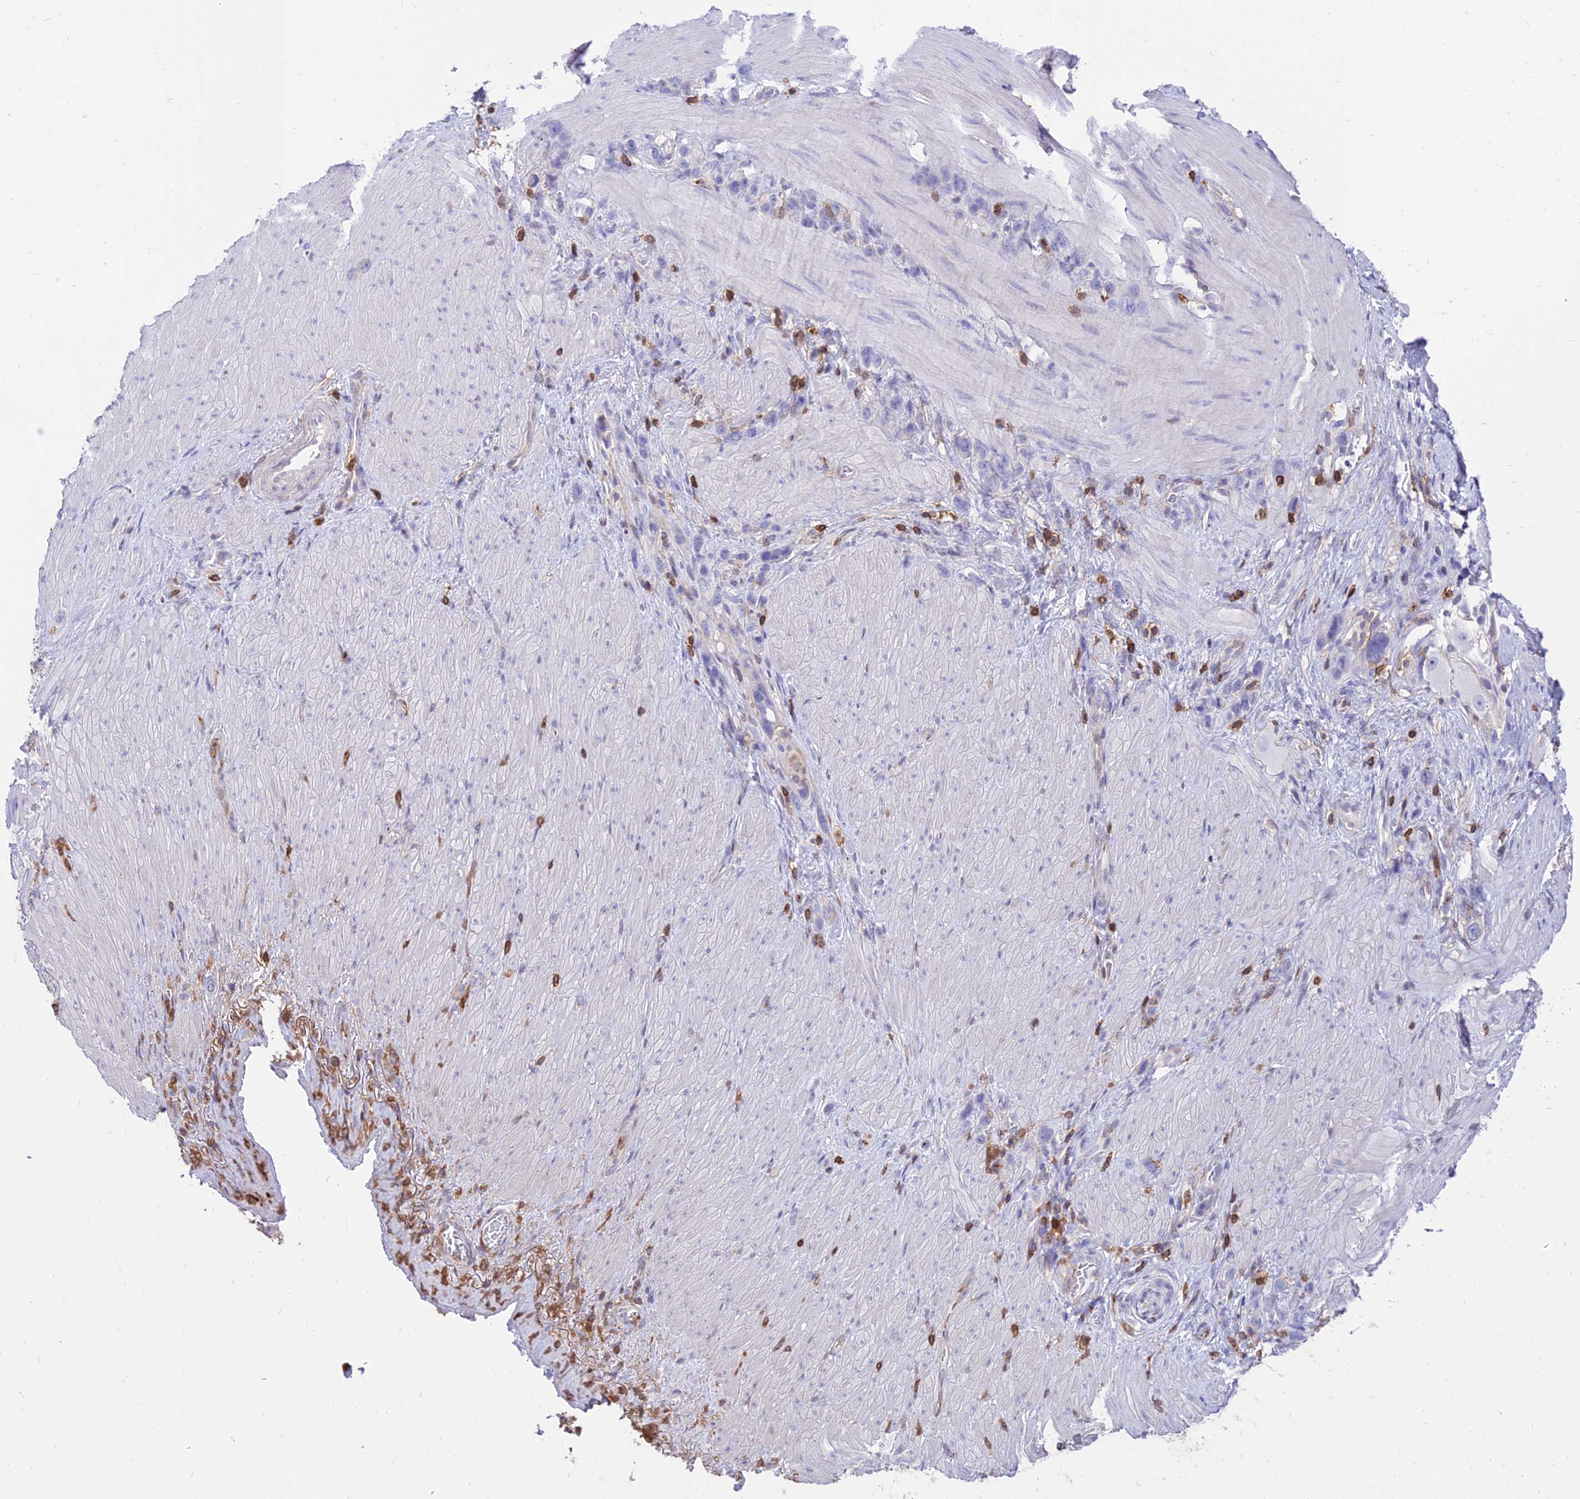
{"staining": {"intensity": "negative", "quantity": "none", "location": "none"}, "tissue": "stomach cancer", "cell_type": "Tumor cells", "image_type": "cancer", "snomed": [{"axis": "morphology", "description": "Adenocarcinoma, NOS"}, {"axis": "topography", "description": "Stomach"}], "caption": "This is an IHC photomicrograph of stomach adenocarcinoma. There is no positivity in tumor cells.", "gene": "SREK1IP1", "patient": {"sex": "female", "age": 65}}